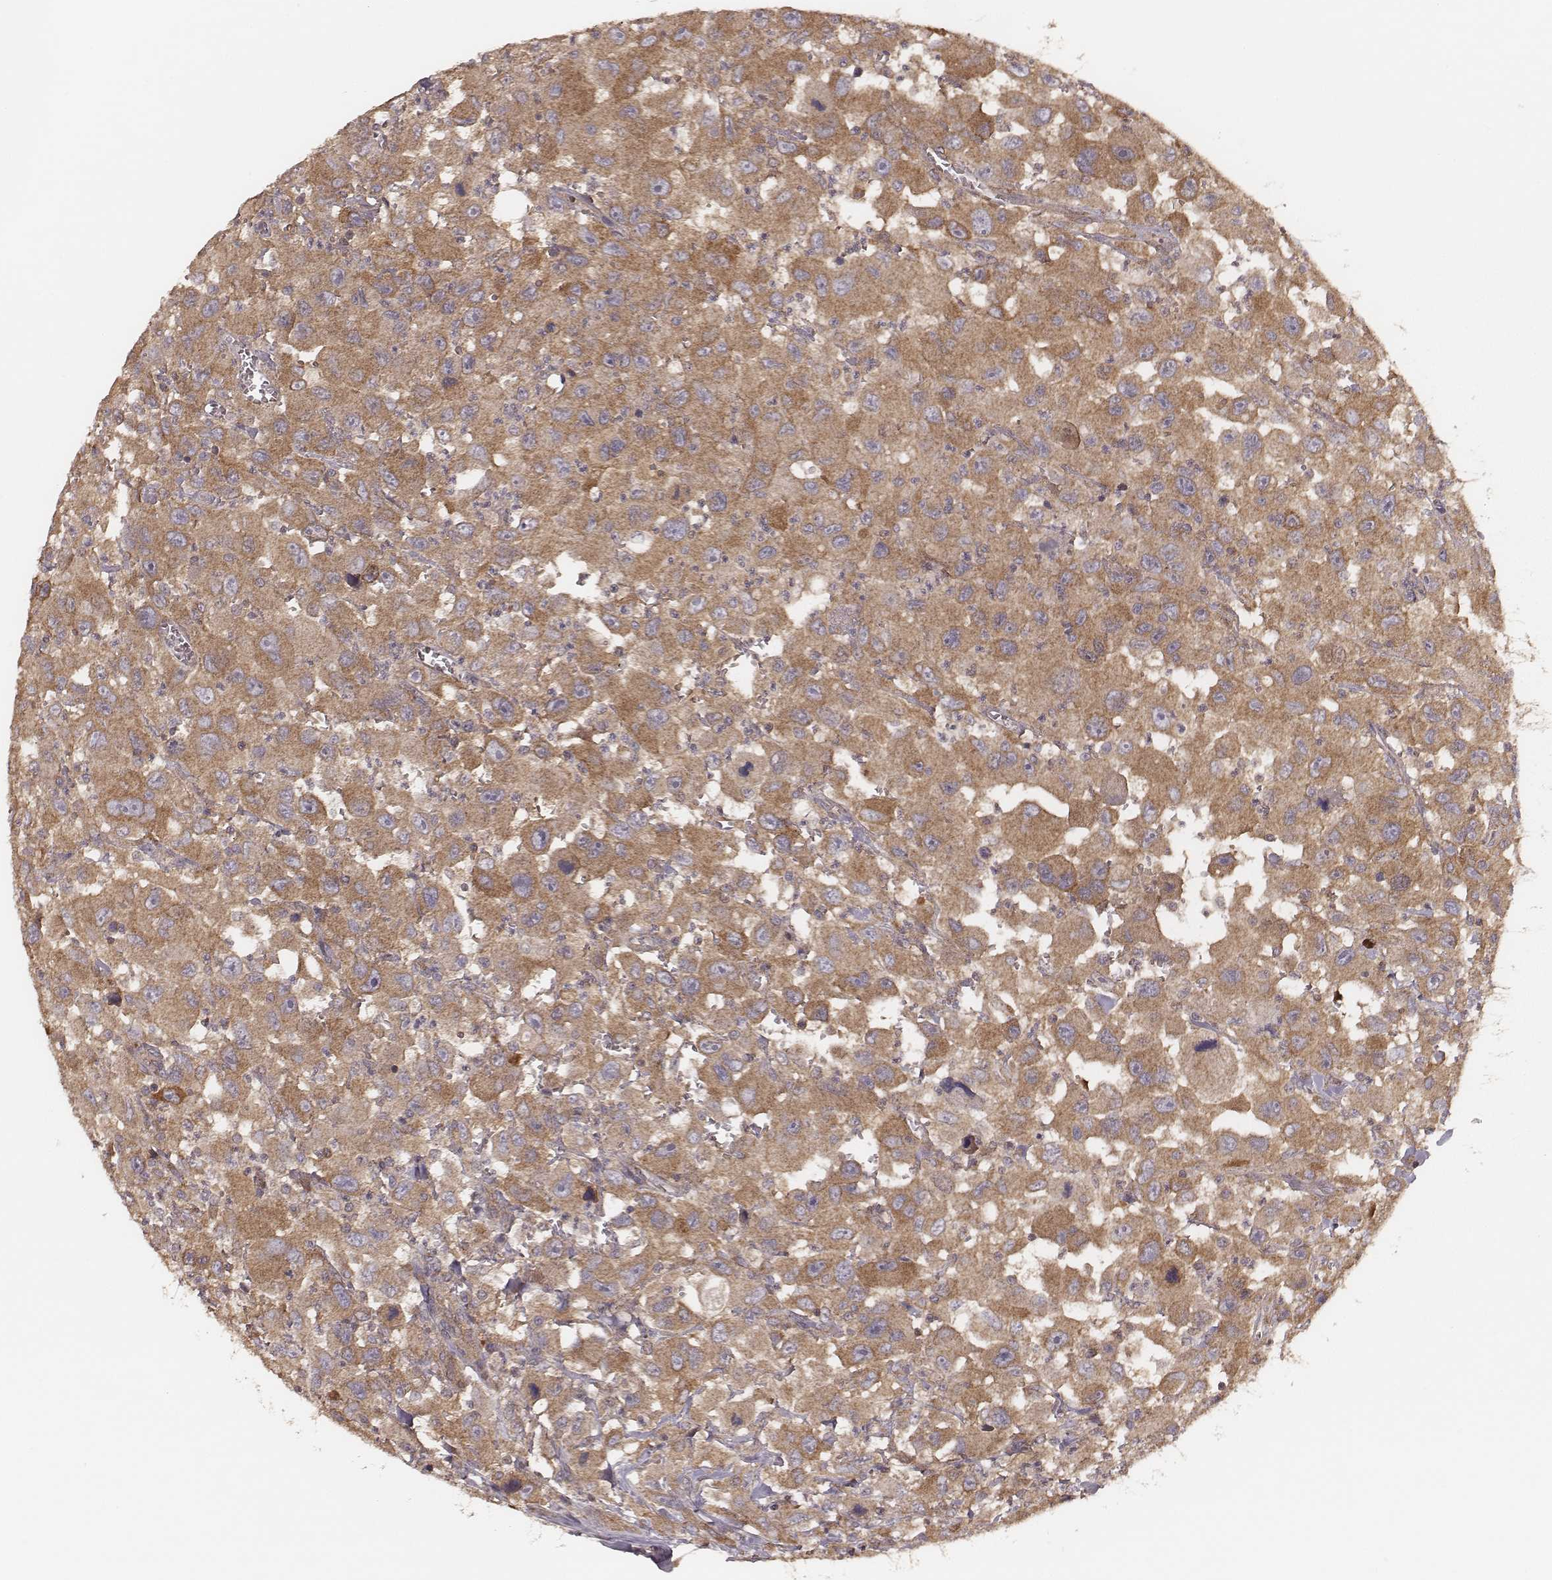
{"staining": {"intensity": "moderate", "quantity": ">75%", "location": "cytoplasmic/membranous"}, "tissue": "head and neck cancer", "cell_type": "Tumor cells", "image_type": "cancer", "snomed": [{"axis": "morphology", "description": "Squamous cell carcinoma, NOS"}, {"axis": "morphology", "description": "Squamous cell carcinoma, metastatic, NOS"}, {"axis": "topography", "description": "Oral tissue"}, {"axis": "topography", "description": "Head-Neck"}], "caption": "Protein staining of head and neck cancer (squamous cell carcinoma) tissue reveals moderate cytoplasmic/membranous staining in approximately >75% of tumor cells.", "gene": "CARS1", "patient": {"sex": "female", "age": 85}}